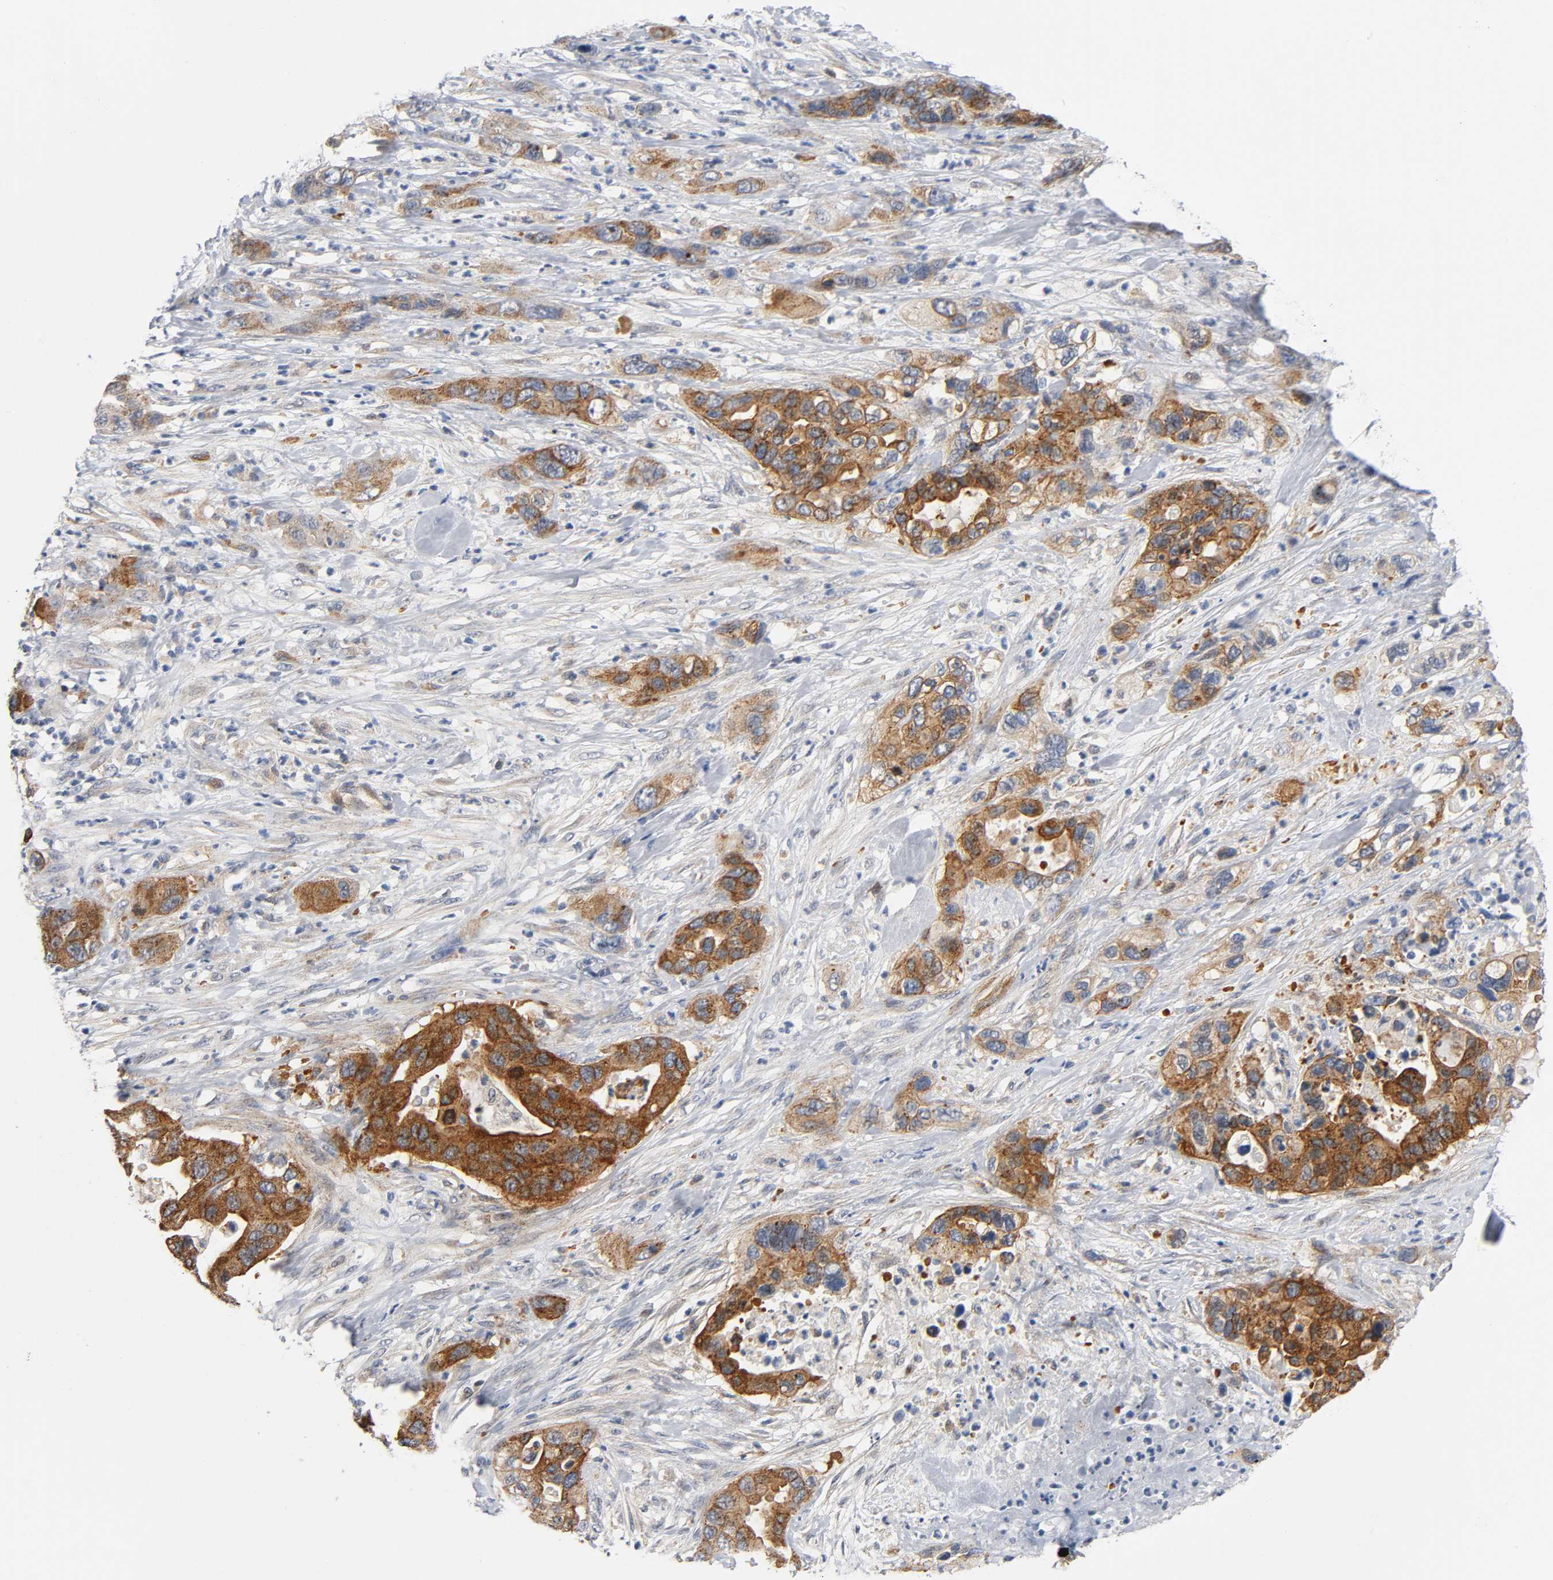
{"staining": {"intensity": "strong", "quantity": ">75%", "location": "cytoplasmic/membranous"}, "tissue": "pancreatic cancer", "cell_type": "Tumor cells", "image_type": "cancer", "snomed": [{"axis": "morphology", "description": "Adenocarcinoma, NOS"}, {"axis": "topography", "description": "Pancreas"}], "caption": "A brown stain shows strong cytoplasmic/membranous expression of a protein in human pancreatic cancer tumor cells.", "gene": "CD2AP", "patient": {"sex": "female", "age": 71}}